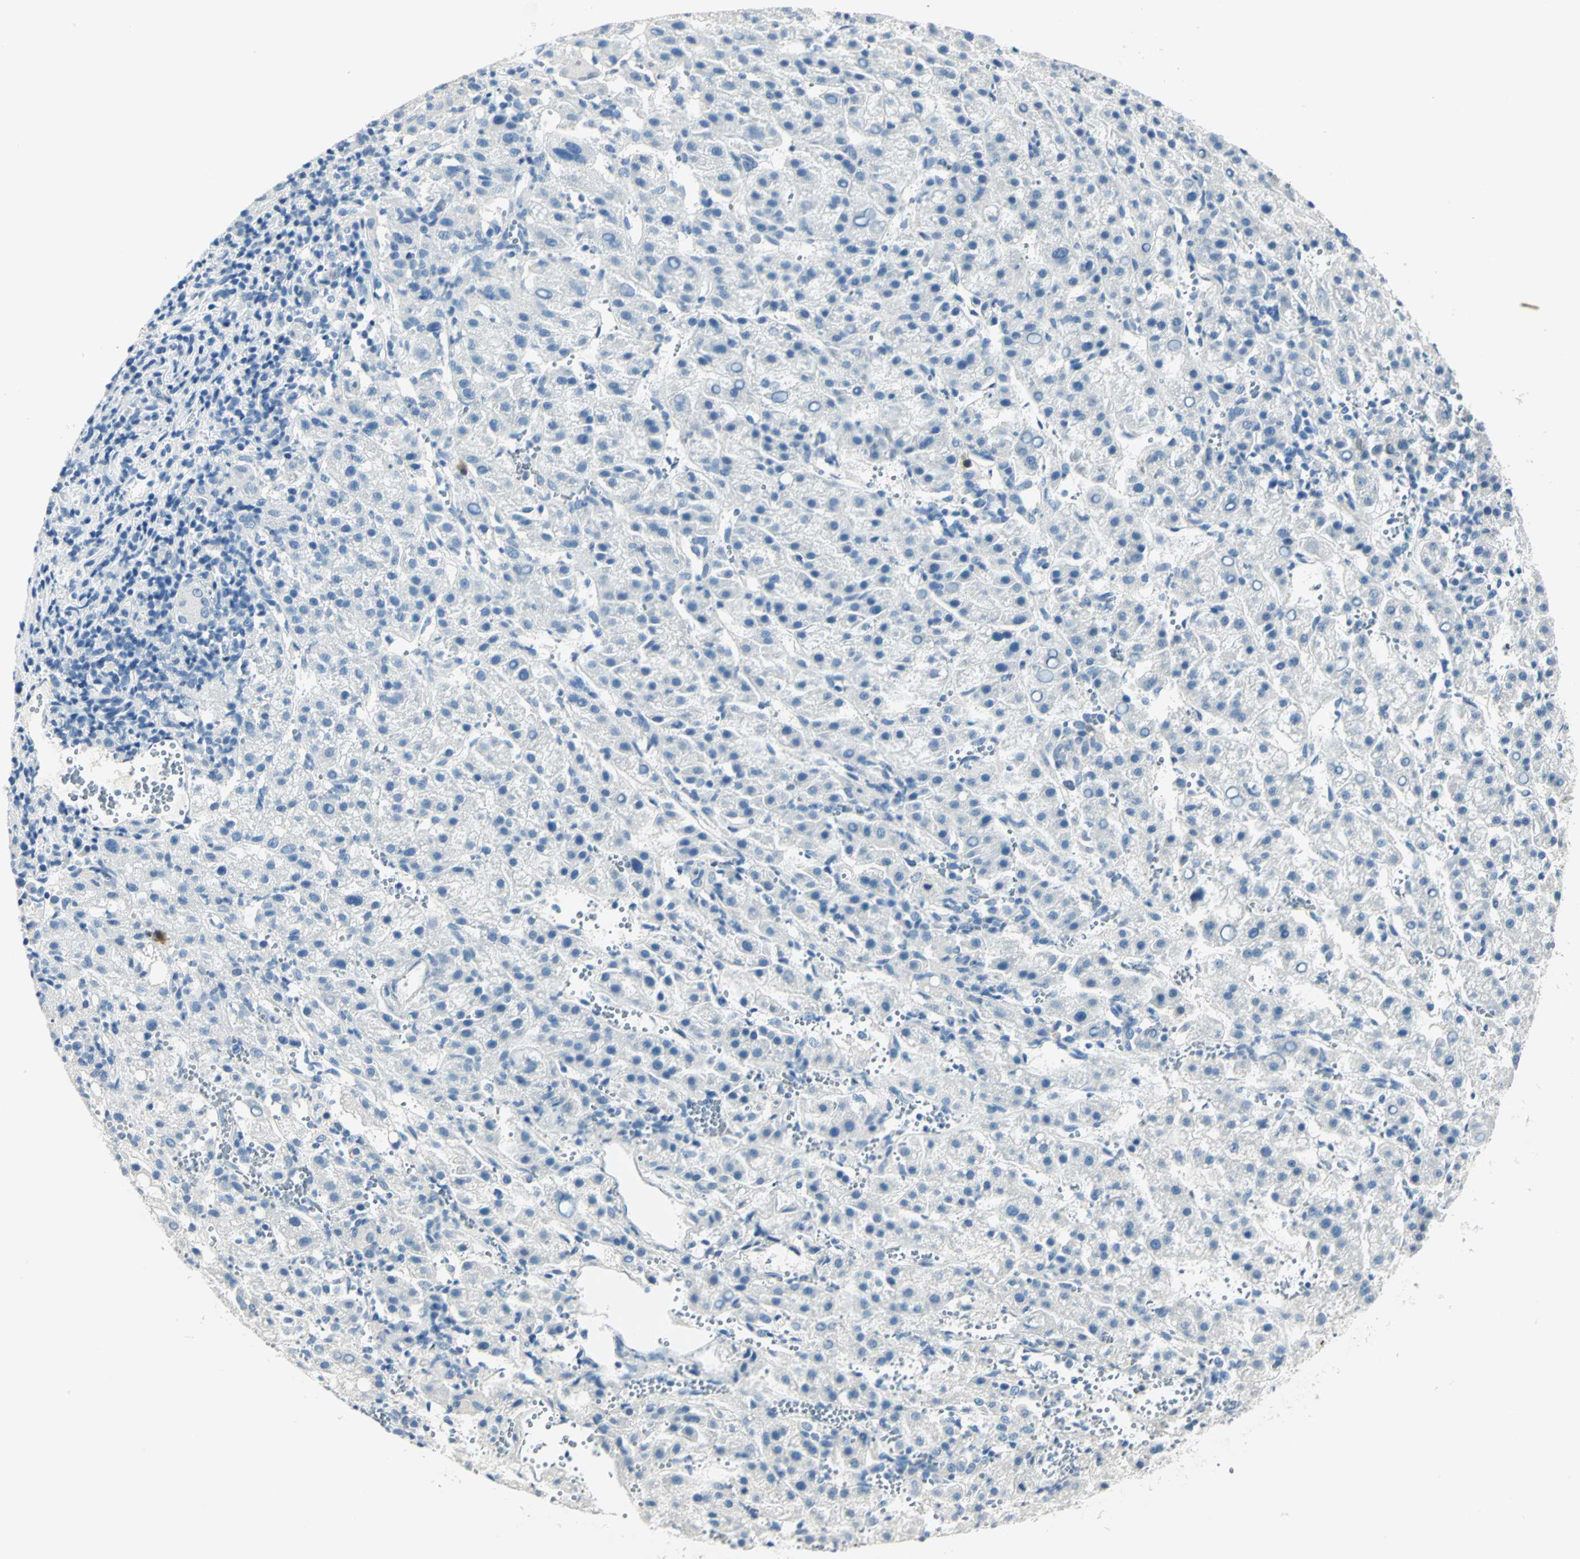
{"staining": {"intensity": "negative", "quantity": "none", "location": "none"}, "tissue": "liver cancer", "cell_type": "Tumor cells", "image_type": "cancer", "snomed": [{"axis": "morphology", "description": "Carcinoma, Hepatocellular, NOS"}, {"axis": "topography", "description": "Liver"}], "caption": "Tumor cells are negative for brown protein staining in liver cancer (hepatocellular carcinoma).", "gene": "UCHL1", "patient": {"sex": "female", "age": 58}}